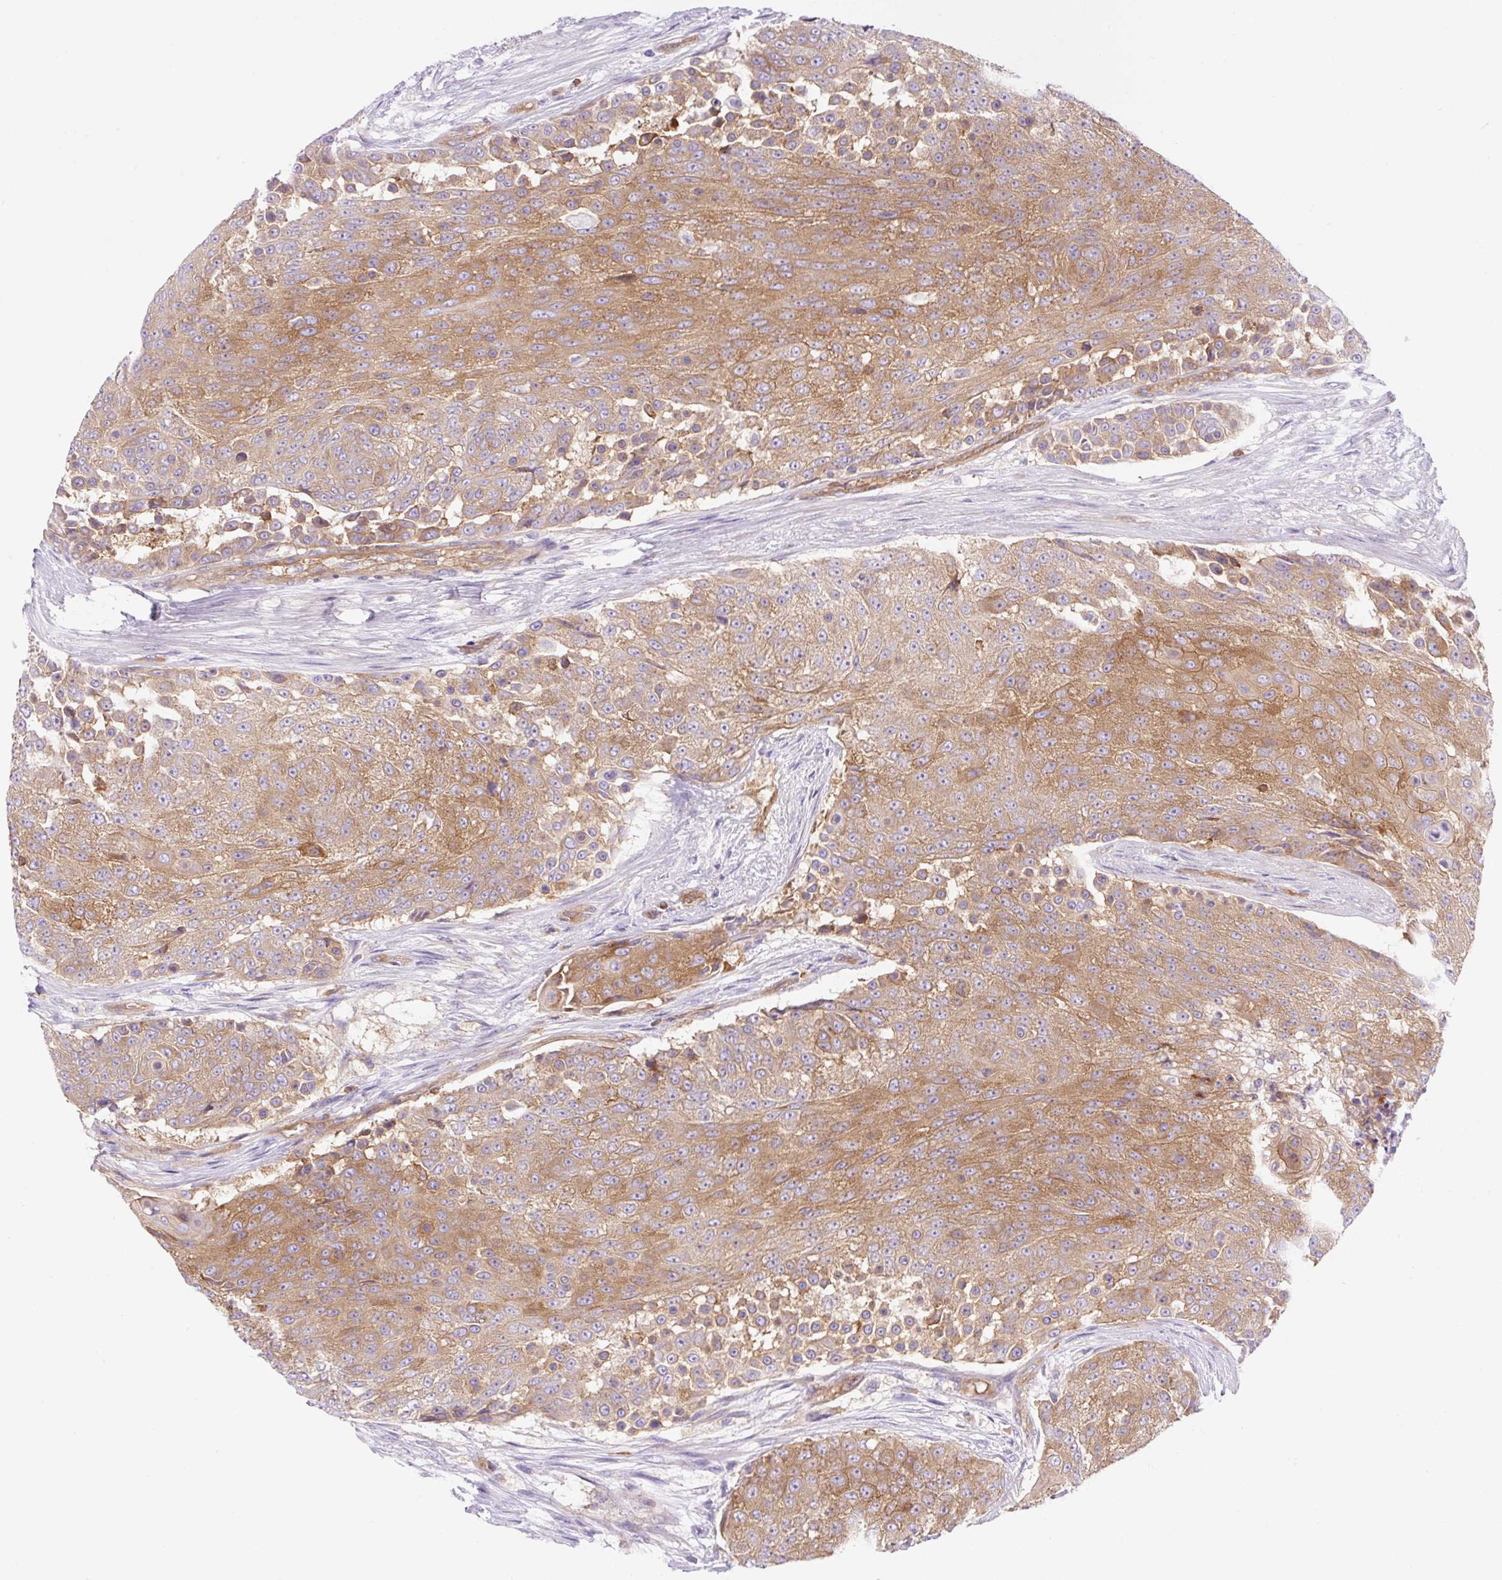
{"staining": {"intensity": "moderate", "quantity": ">75%", "location": "cytoplasmic/membranous"}, "tissue": "urothelial cancer", "cell_type": "Tumor cells", "image_type": "cancer", "snomed": [{"axis": "morphology", "description": "Urothelial carcinoma, High grade"}, {"axis": "topography", "description": "Urinary bladder"}], "caption": "Immunohistochemical staining of urothelial cancer exhibits medium levels of moderate cytoplasmic/membranous staining in about >75% of tumor cells. (DAB = brown stain, brightfield microscopy at high magnification).", "gene": "DNM2", "patient": {"sex": "female", "age": 63}}